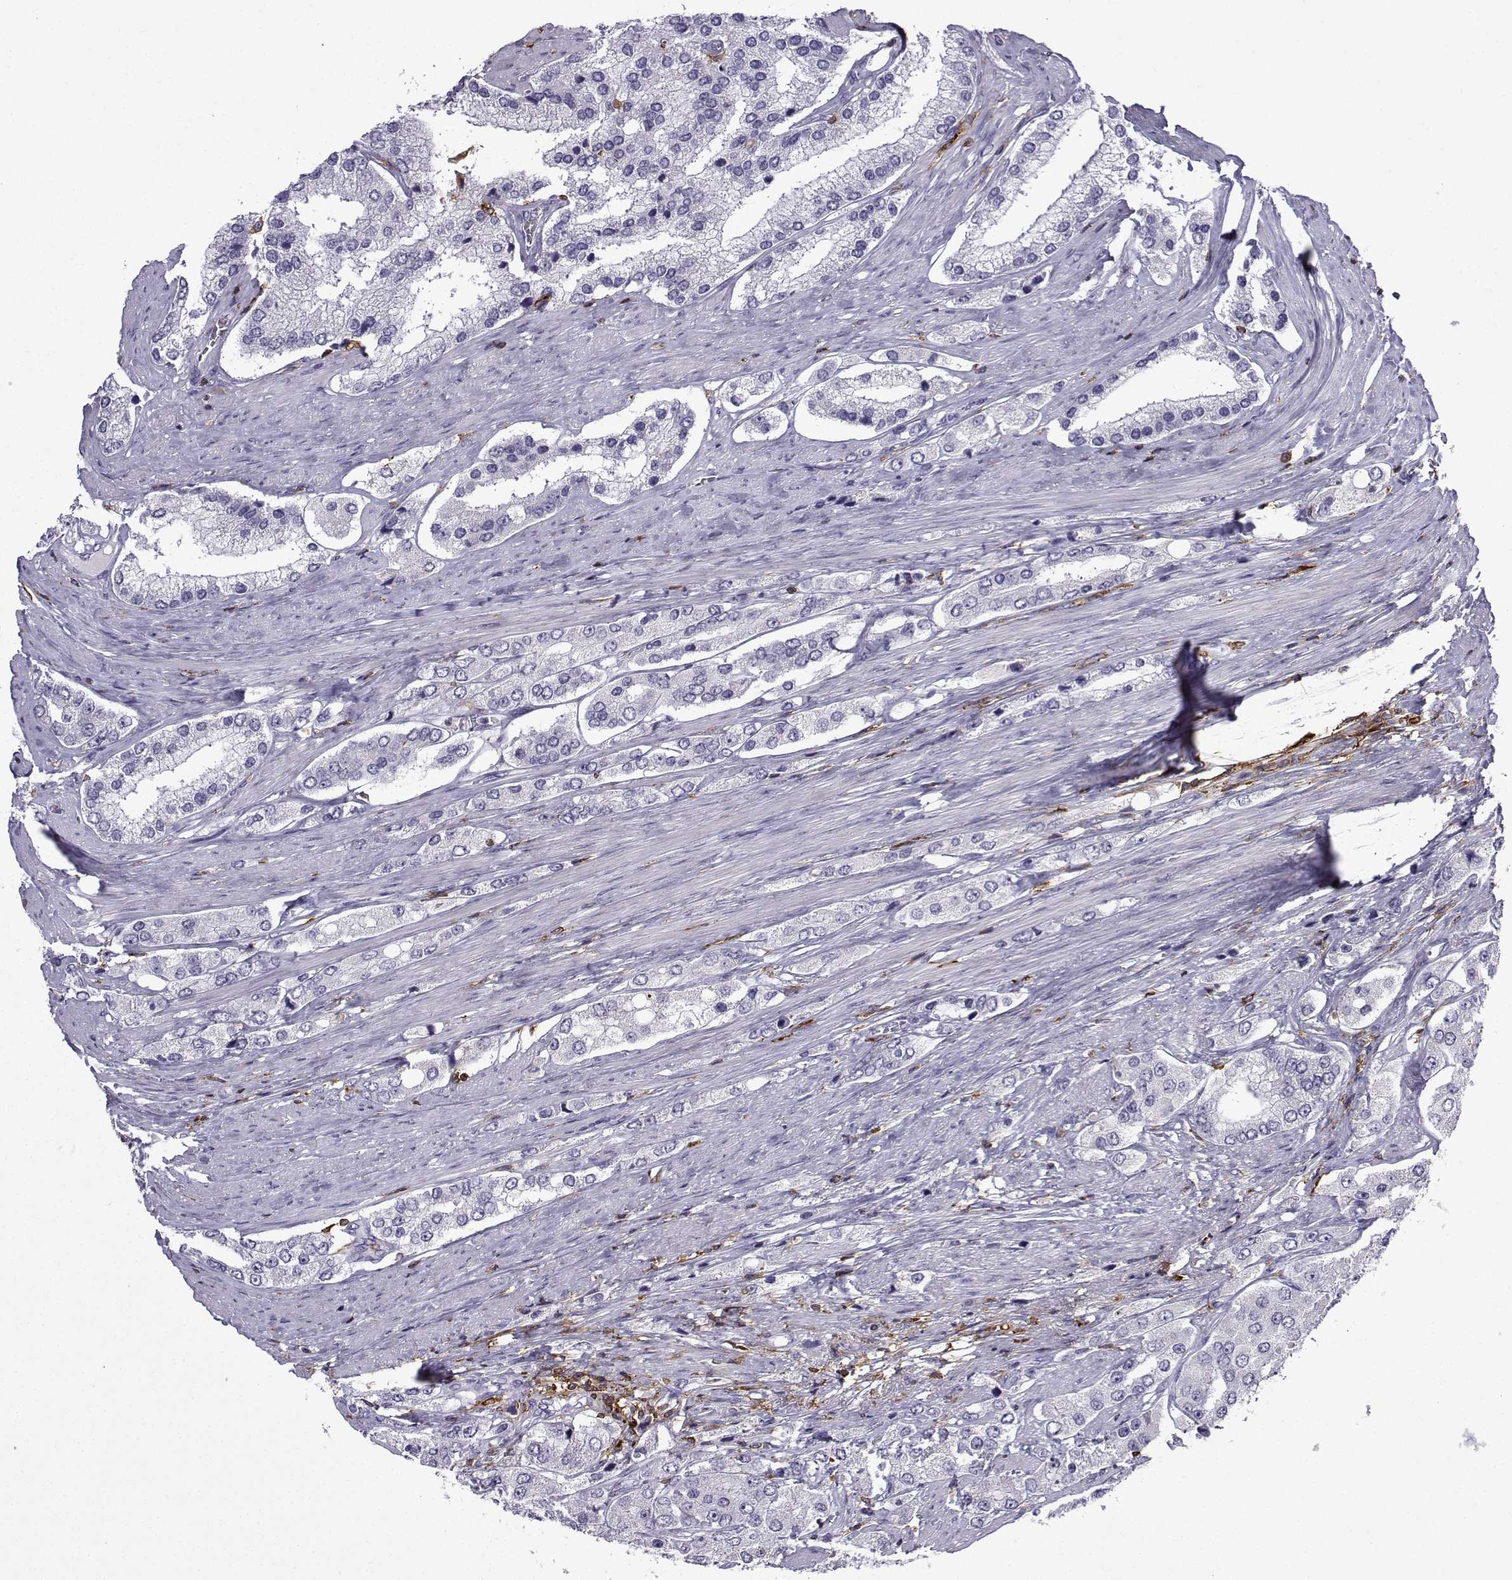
{"staining": {"intensity": "negative", "quantity": "none", "location": "none"}, "tissue": "prostate cancer", "cell_type": "Tumor cells", "image_type": "cancer", "snomed": [{"axis": "morphology", "description": "Adenocarcinoma, Low grade"}, {"axis": "topography", "description": "Prostate"}], "caption": "Human prostate low-grade adenocarcinoma stained for a protein using immunohistochemistry (IHC) reveals no positivity in tumor cells.", "gene": "DOCK10", "patient": {"sex": "male", "age": 69}}